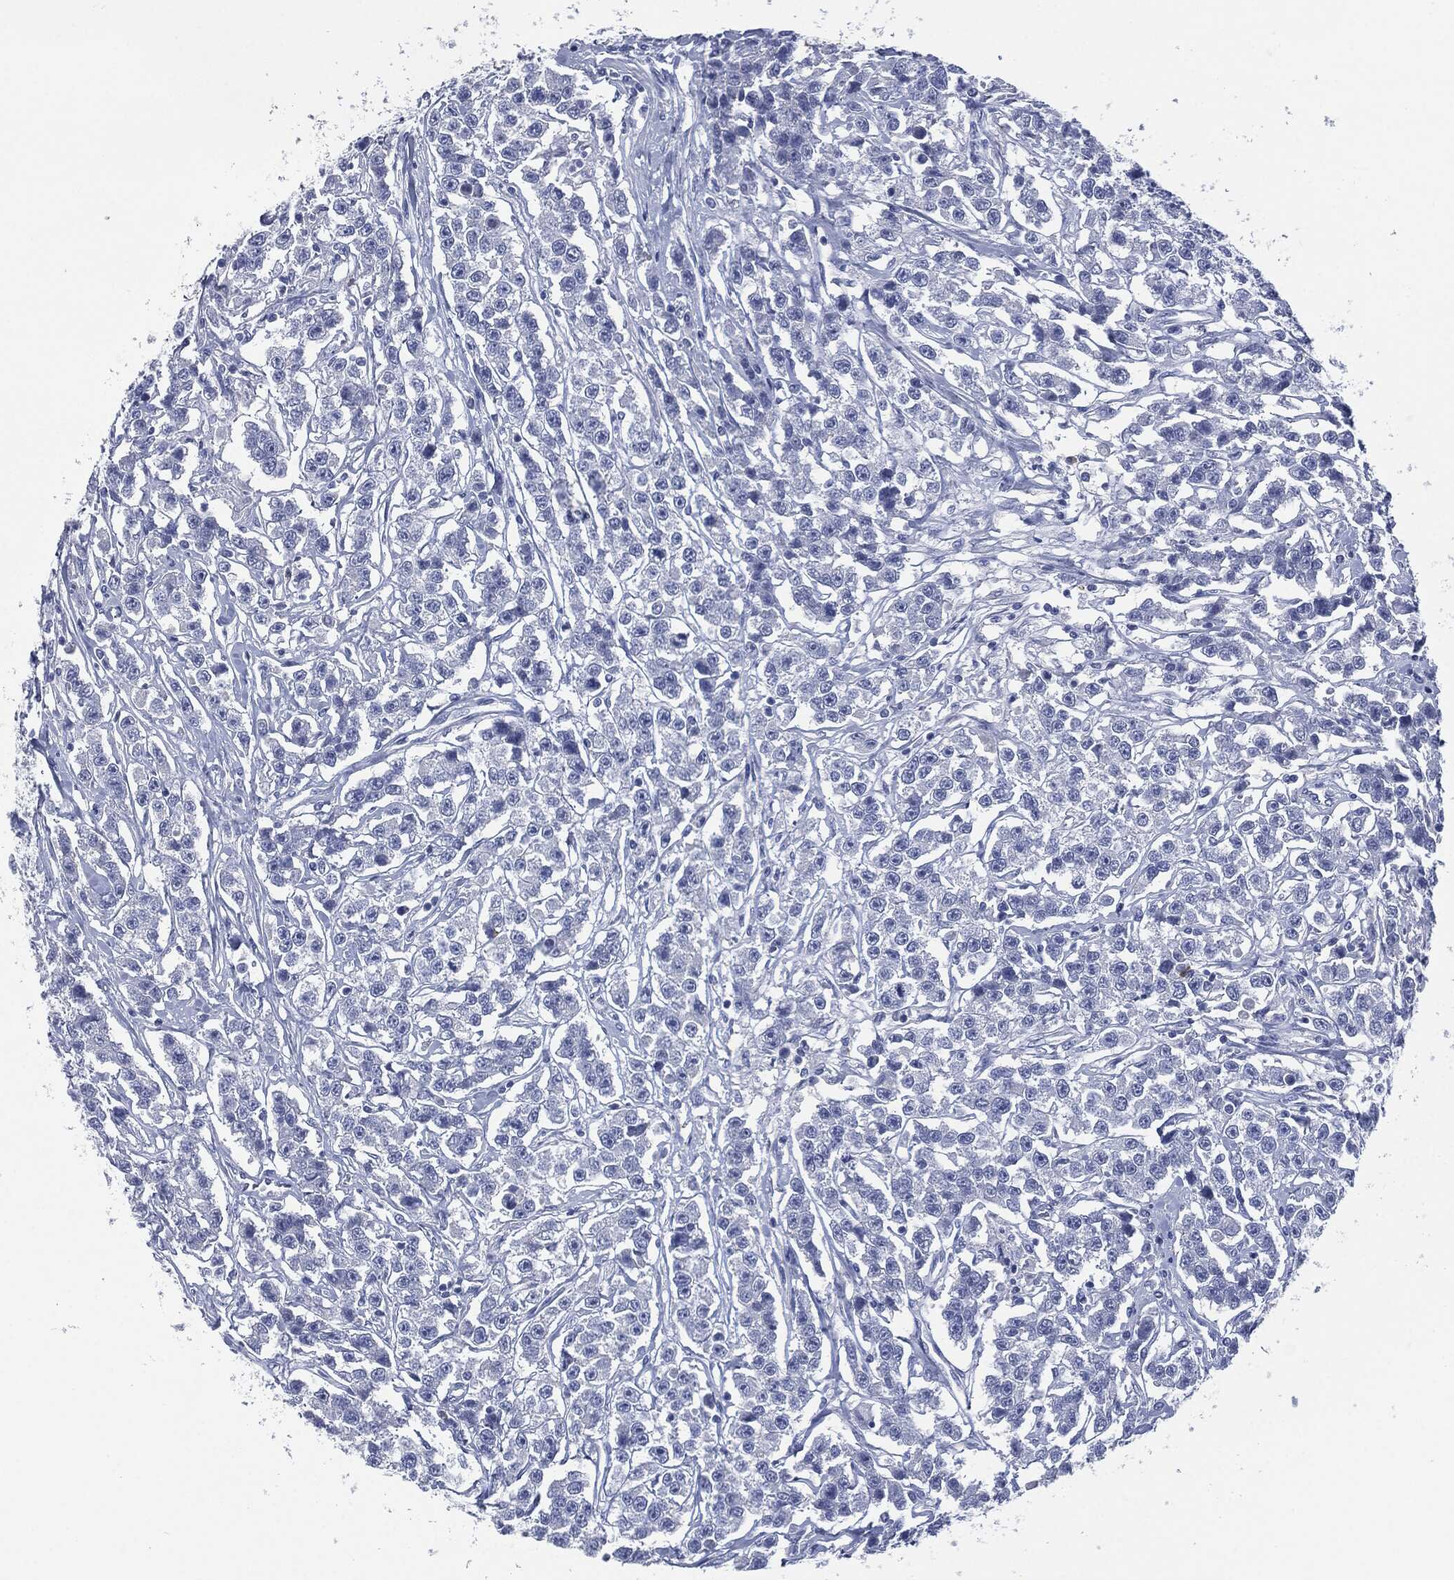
{"staining": {"intensity": "negative", "quantity": "none", "location": "none"}, "tissue": "testis cancer", "cell_type": "Tumor cells", "image_type": "cancer", "snomed": [{"axis": "morphology", "description": "Seminoma, NOS"}, {"axis": "topography", "description": "Testis"}], "caption": "DAB (3,3'-diaminobenzidine) immunohistochemical staining of testis cancer (seminoma) reveals no significant staining in tumor cells.", "gene": "CEACAM8", "patient": {"sex": "male", "age": 59}}